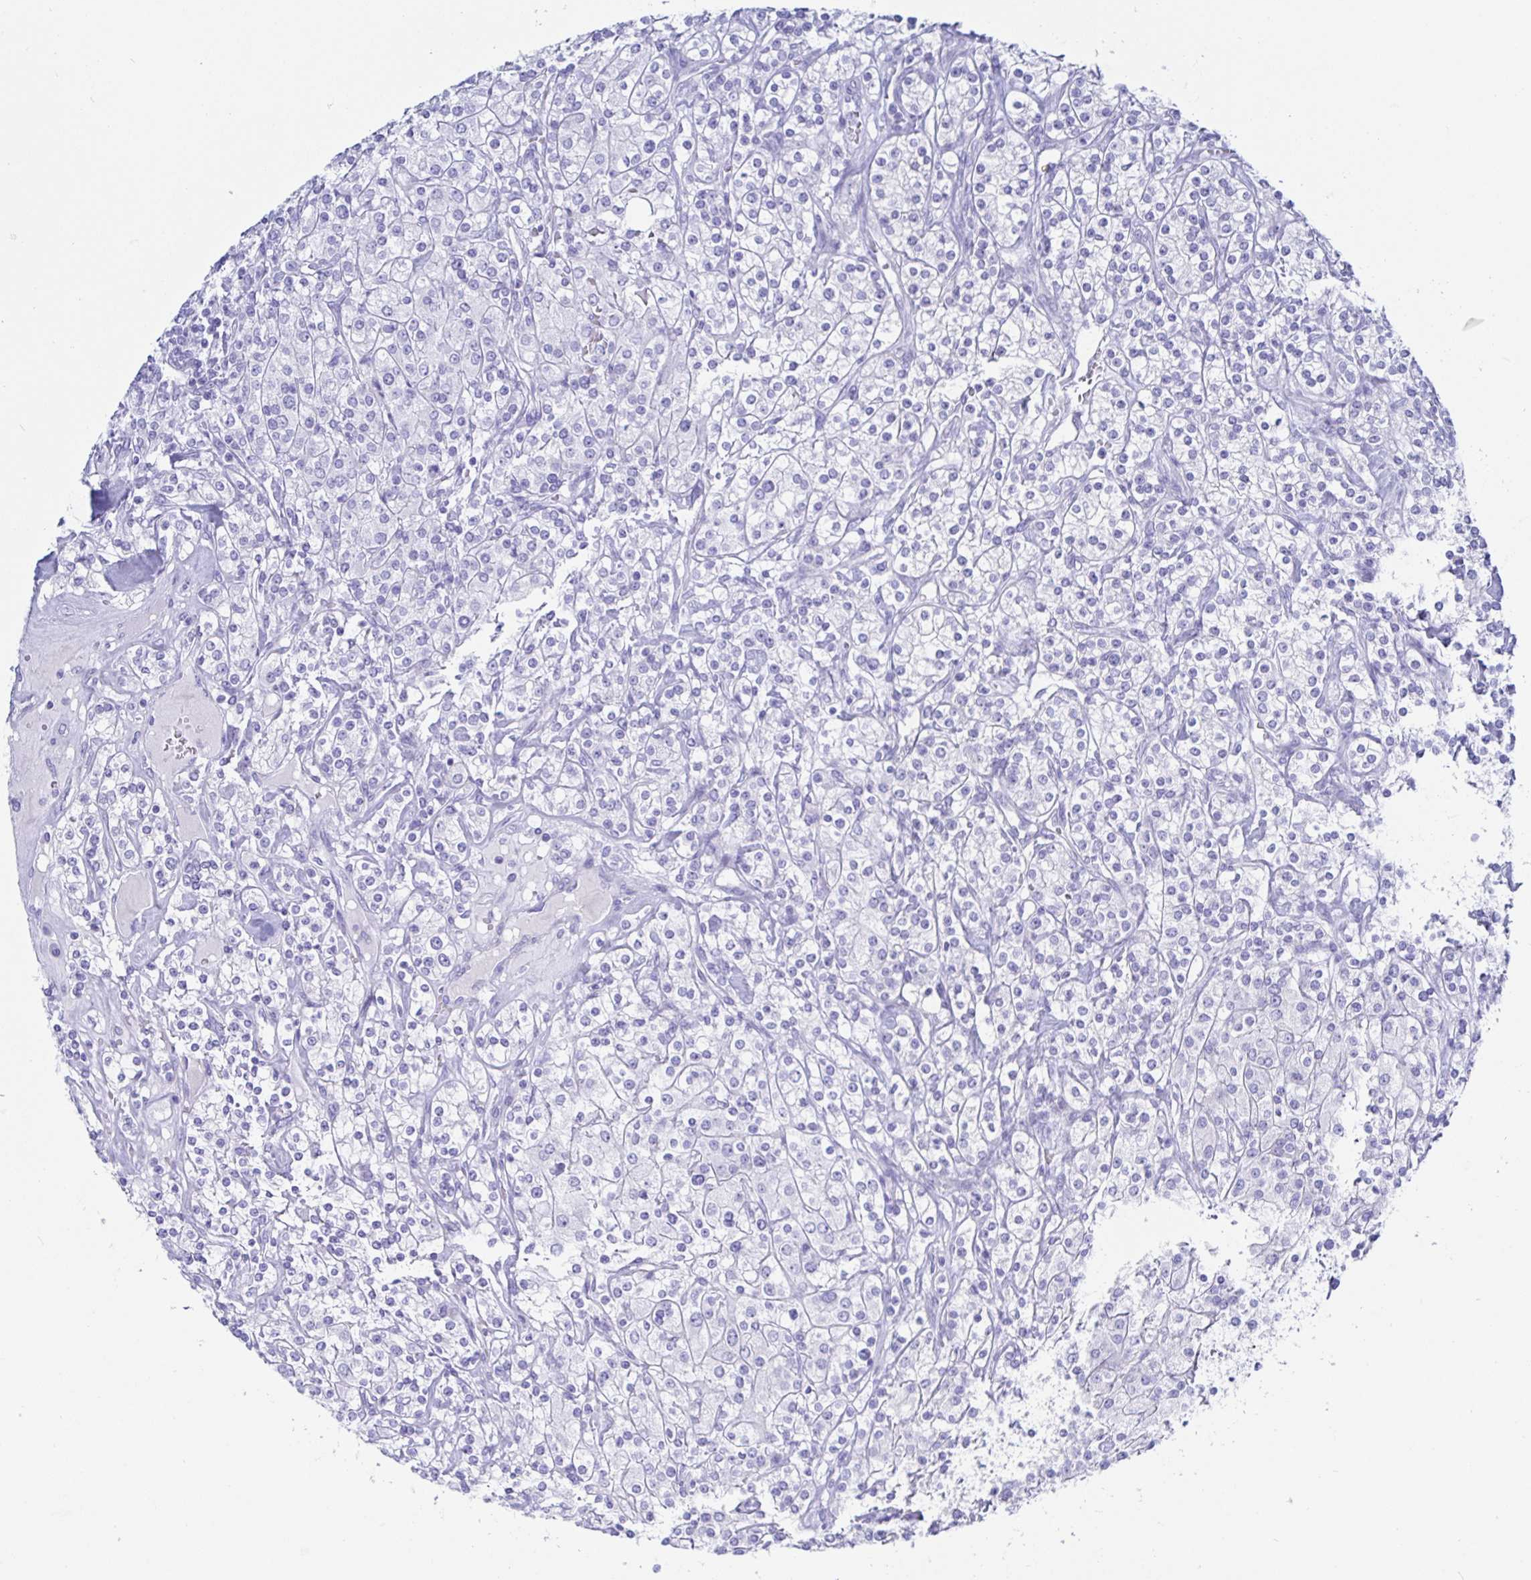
{"staining": {"intensity": "negative", "quantity": "none", "location": "none"}, "tissue": "renal cancer", "cell_type": "Tumor cells", "image_type": "cancer", "snomed": [{"axis": "morphology", "description": "Adenocarcinoma, NOS"}, {"axis": "topography", "description": "Kidney"}], "caption": "DAB (3,3'-diaminobenzidine) immunohistochemical staining of human renal adenocarcinoma displays no significant expression in tumor cells. Brightfield microscopy of immunohistochemistry stained with DAB (3,3'-diaminobenzidine) (brown) and hematoxylin (blue), captured at high magnification.", "gene": "KCNH6", "patient": {"sex": "male", "age": 77}}